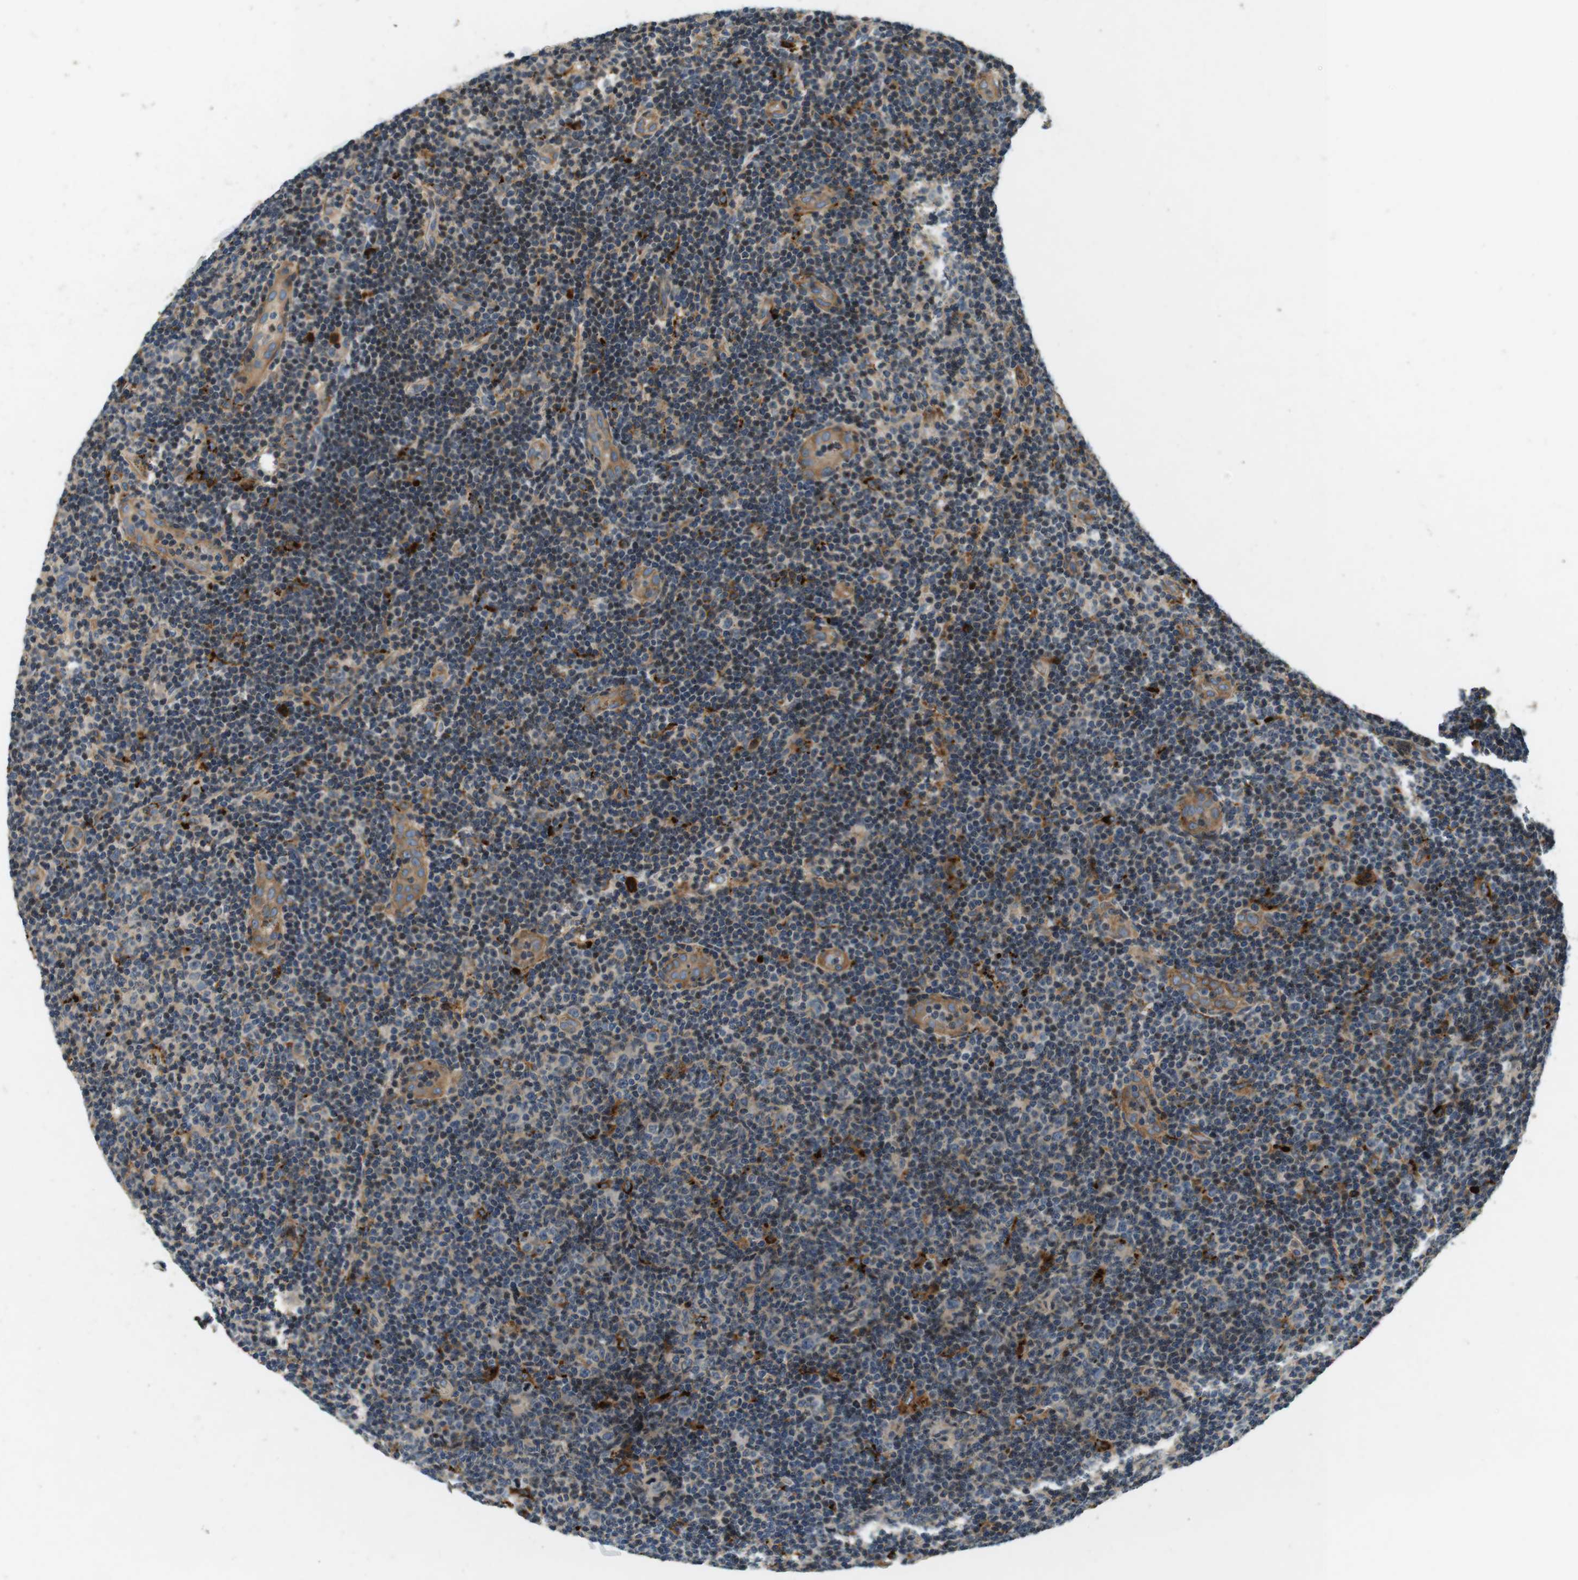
{"staining": {"intensity": "moderate", "quantity": "<25%", "location": "cytoplasmic/membranous,nuclear"}, "tissue": "lymphoma", "cell_type": "Tumor cells", "image_type": "cancer", "snomed": [{"axis": "morphology", "description": "Malignant lymphoma, non-Hodgkin's type, Low grade"}, {"axis": "topography", "description": "Lymph node"}], "caption": "Tumor cells exhibit low levels of moderate cytoplasmic/membranous and nuclear expression in about <25% of cells in low-grade malignant lymphoma, non-Hodgkin's type. (brown staining indicates protein expression, while blue staining denotes nuclei).", "gene": "TXNRD1", "patient": {"sex": "male", "age": 83}}